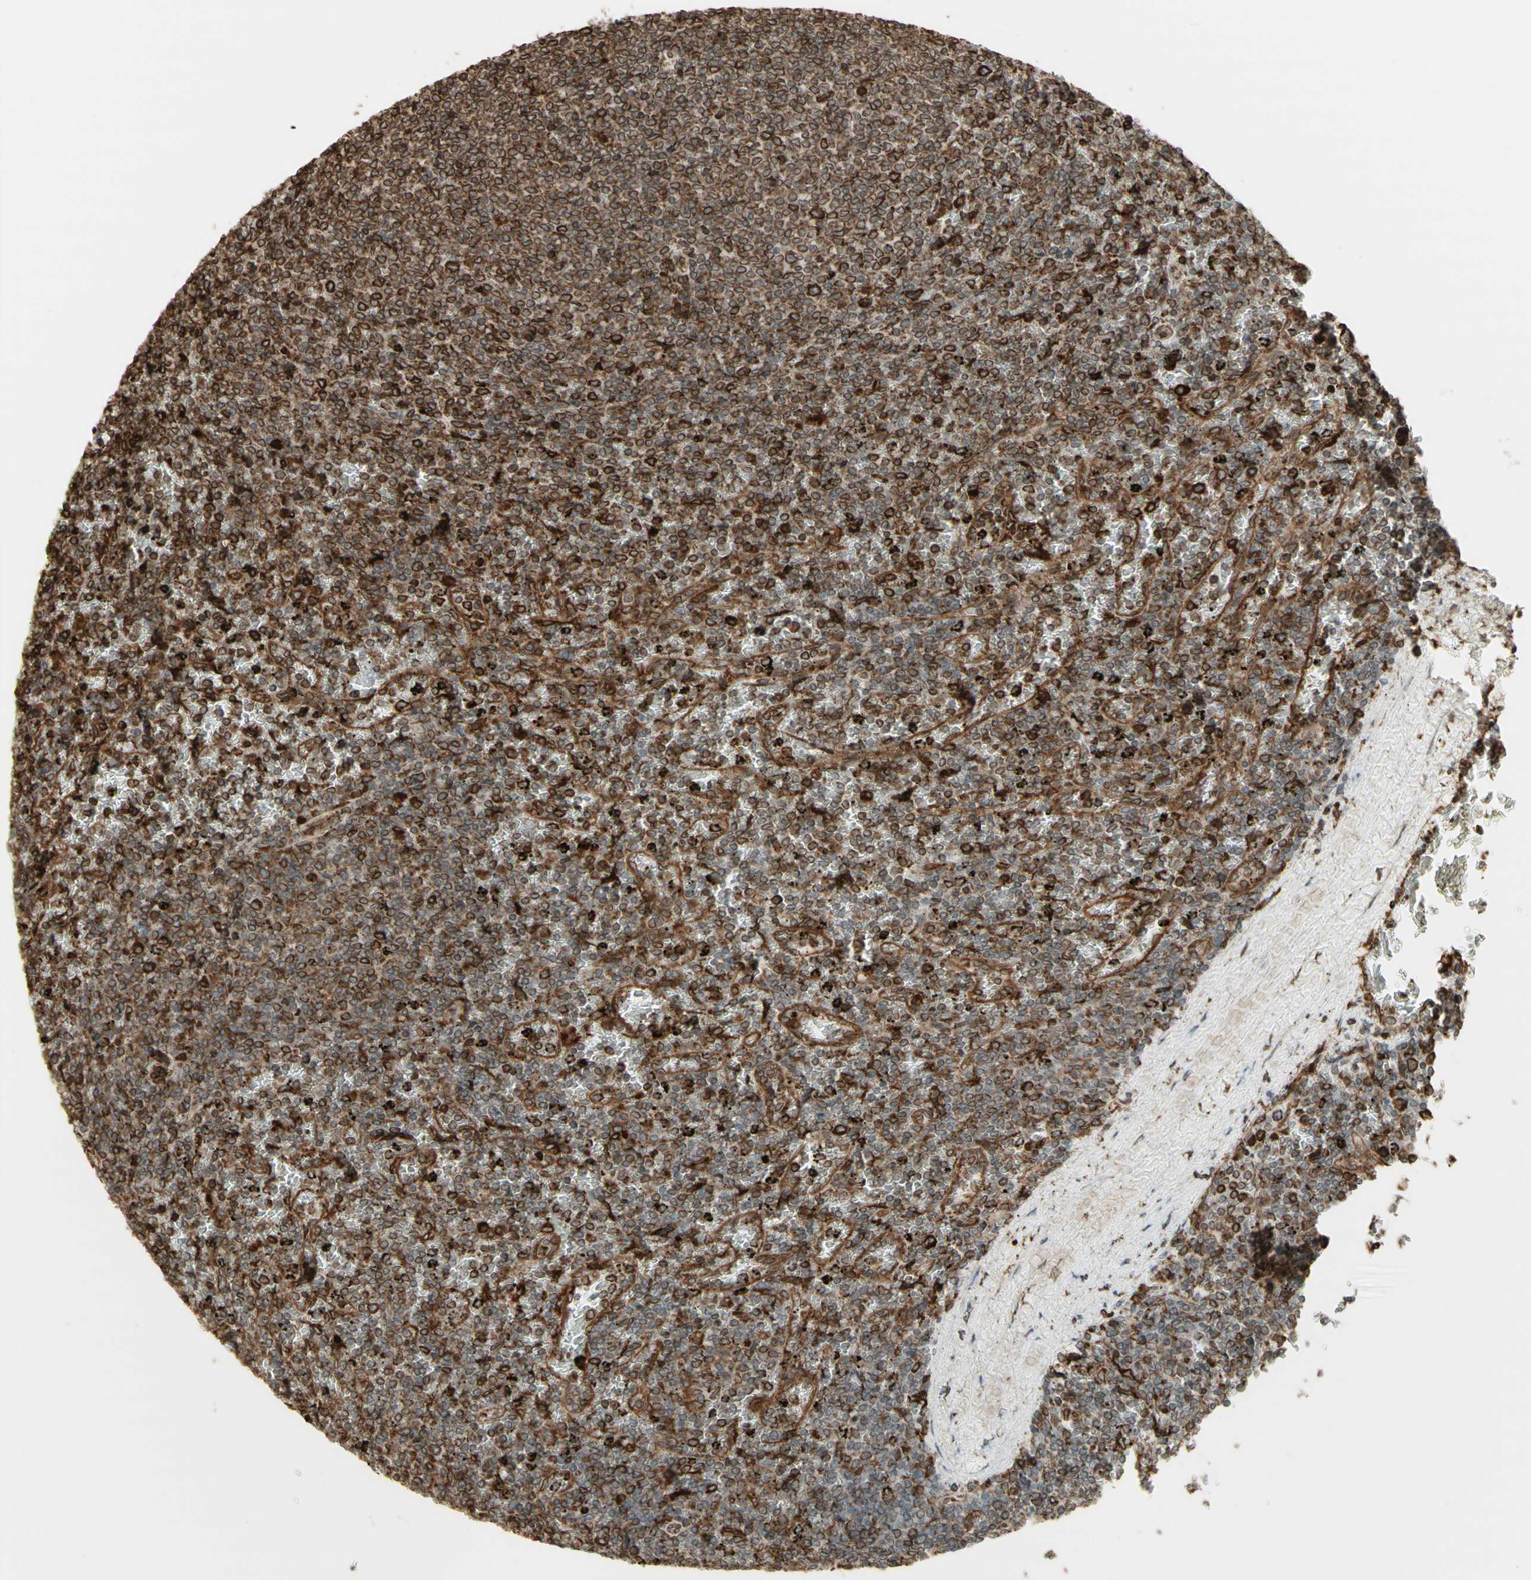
{"staining": {"intensity": "strong", "quantity": "25%-75%", "location": "cytoplasmic/membranous"}, "tissue": "lymphoma", "cell_type": "Tumor cells", "image_type": "cancer", "snomed": [{"axis": "morphology", "description": "Malignant lymphoma, non-Hodgkin's type, Low grade"}, {"axis": "topography", "description": "Spleen"}], "caption": "Human low-grade malignant lymphoma, non-Hodgkin's type stained with a protein marker reveals strong staining in tumor cells.", "gene": "CANX", "patient": {"sex": "female", "age": 77}}